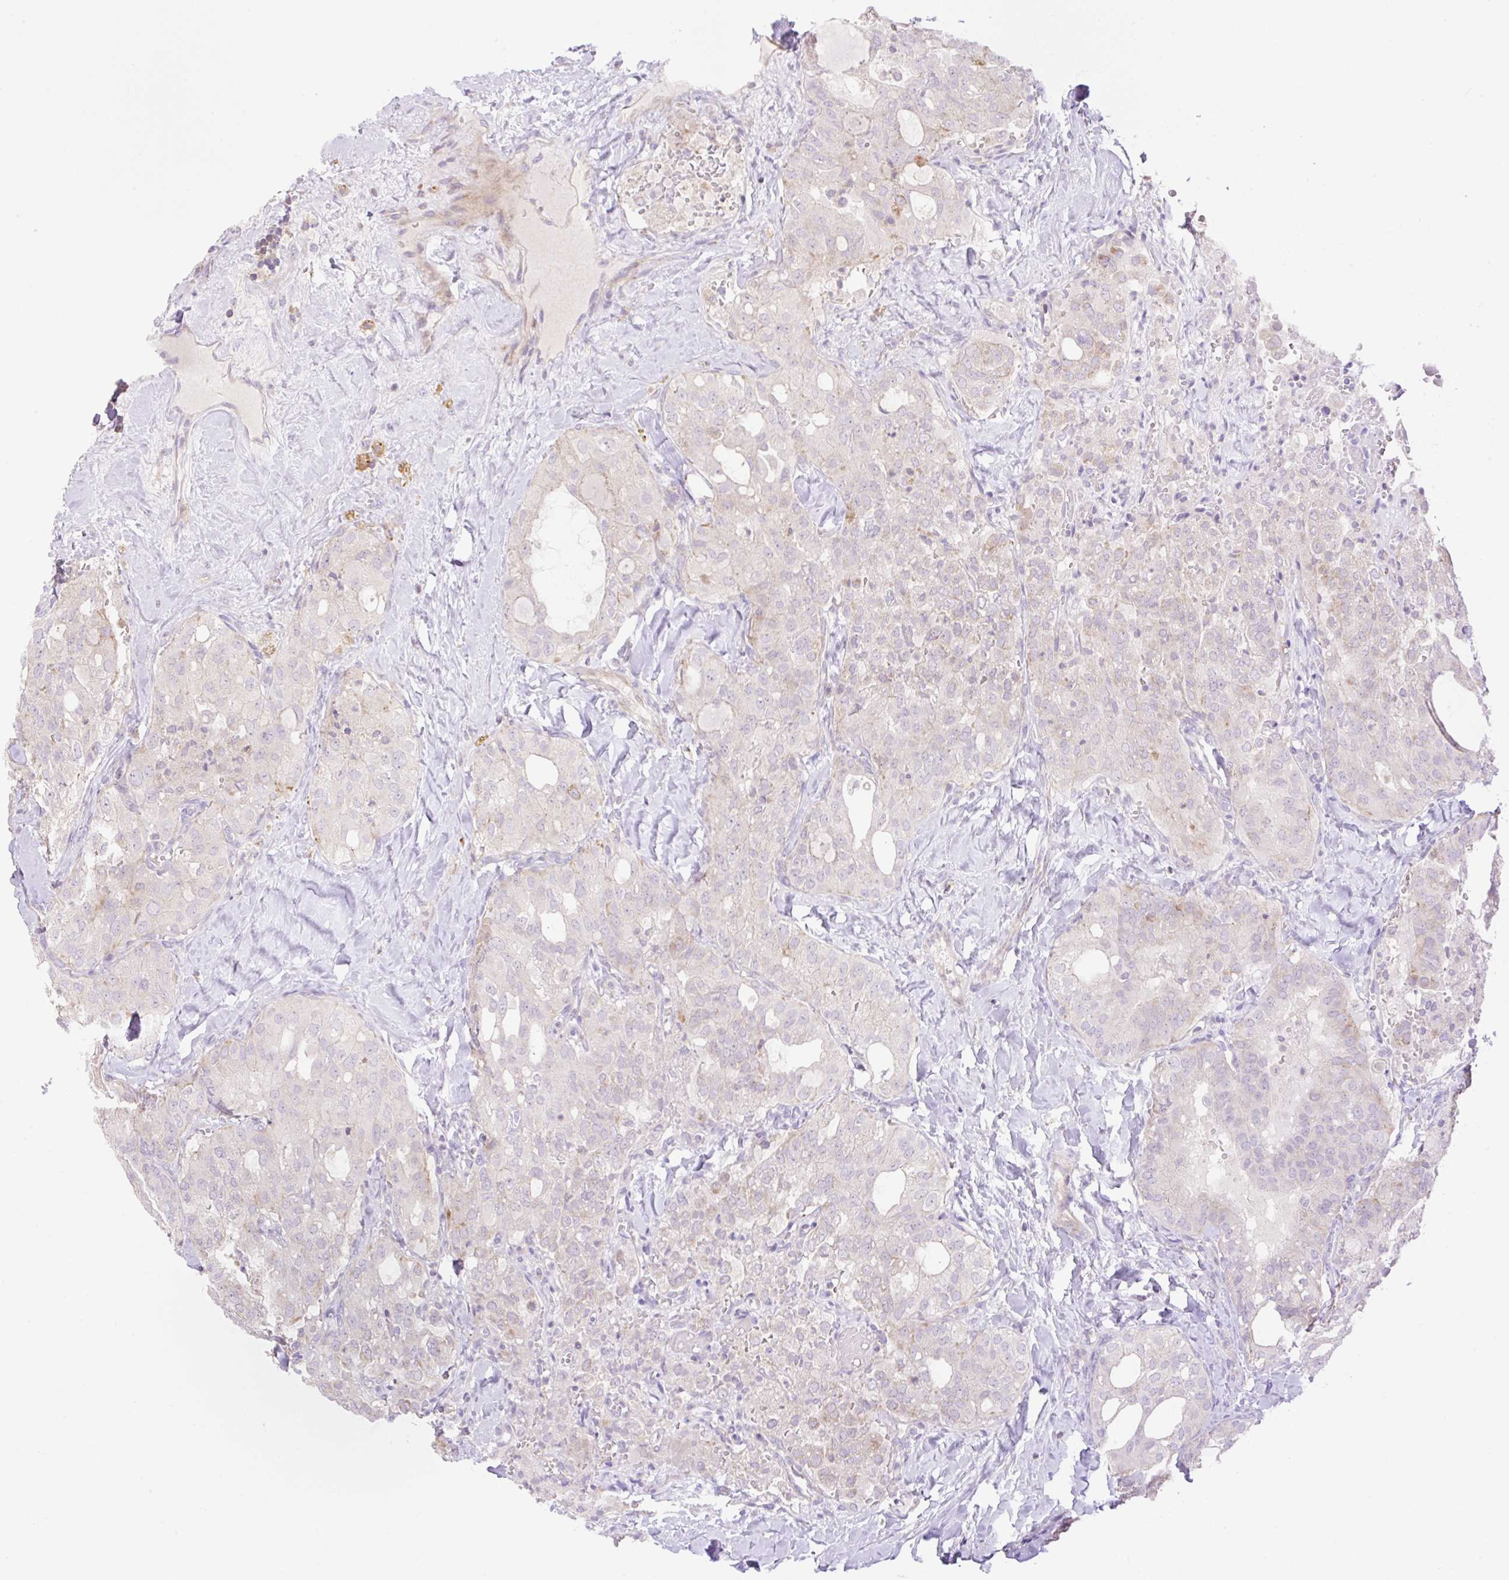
{"staining": {"intensity": "negative", "quantity": "none", "location": "none"}, "tissue": "thyroid cancer", "cell_type": "Tumor cells", "image_type": "cancer", "snomed": [{"axis": "morphology", "description": "Follicular adenoma carcinoma, NOS"}, {"axis": "topography", "description": "Thyroid gland"}], "caption": "A high-resolution histopathology image shows IHC staining of follicular adenoma carcinoma (thyroid), which displays no significant positivity in tumor cells.", "gene": "VPS25", "patient": {"sex": "male", "age": 75}}